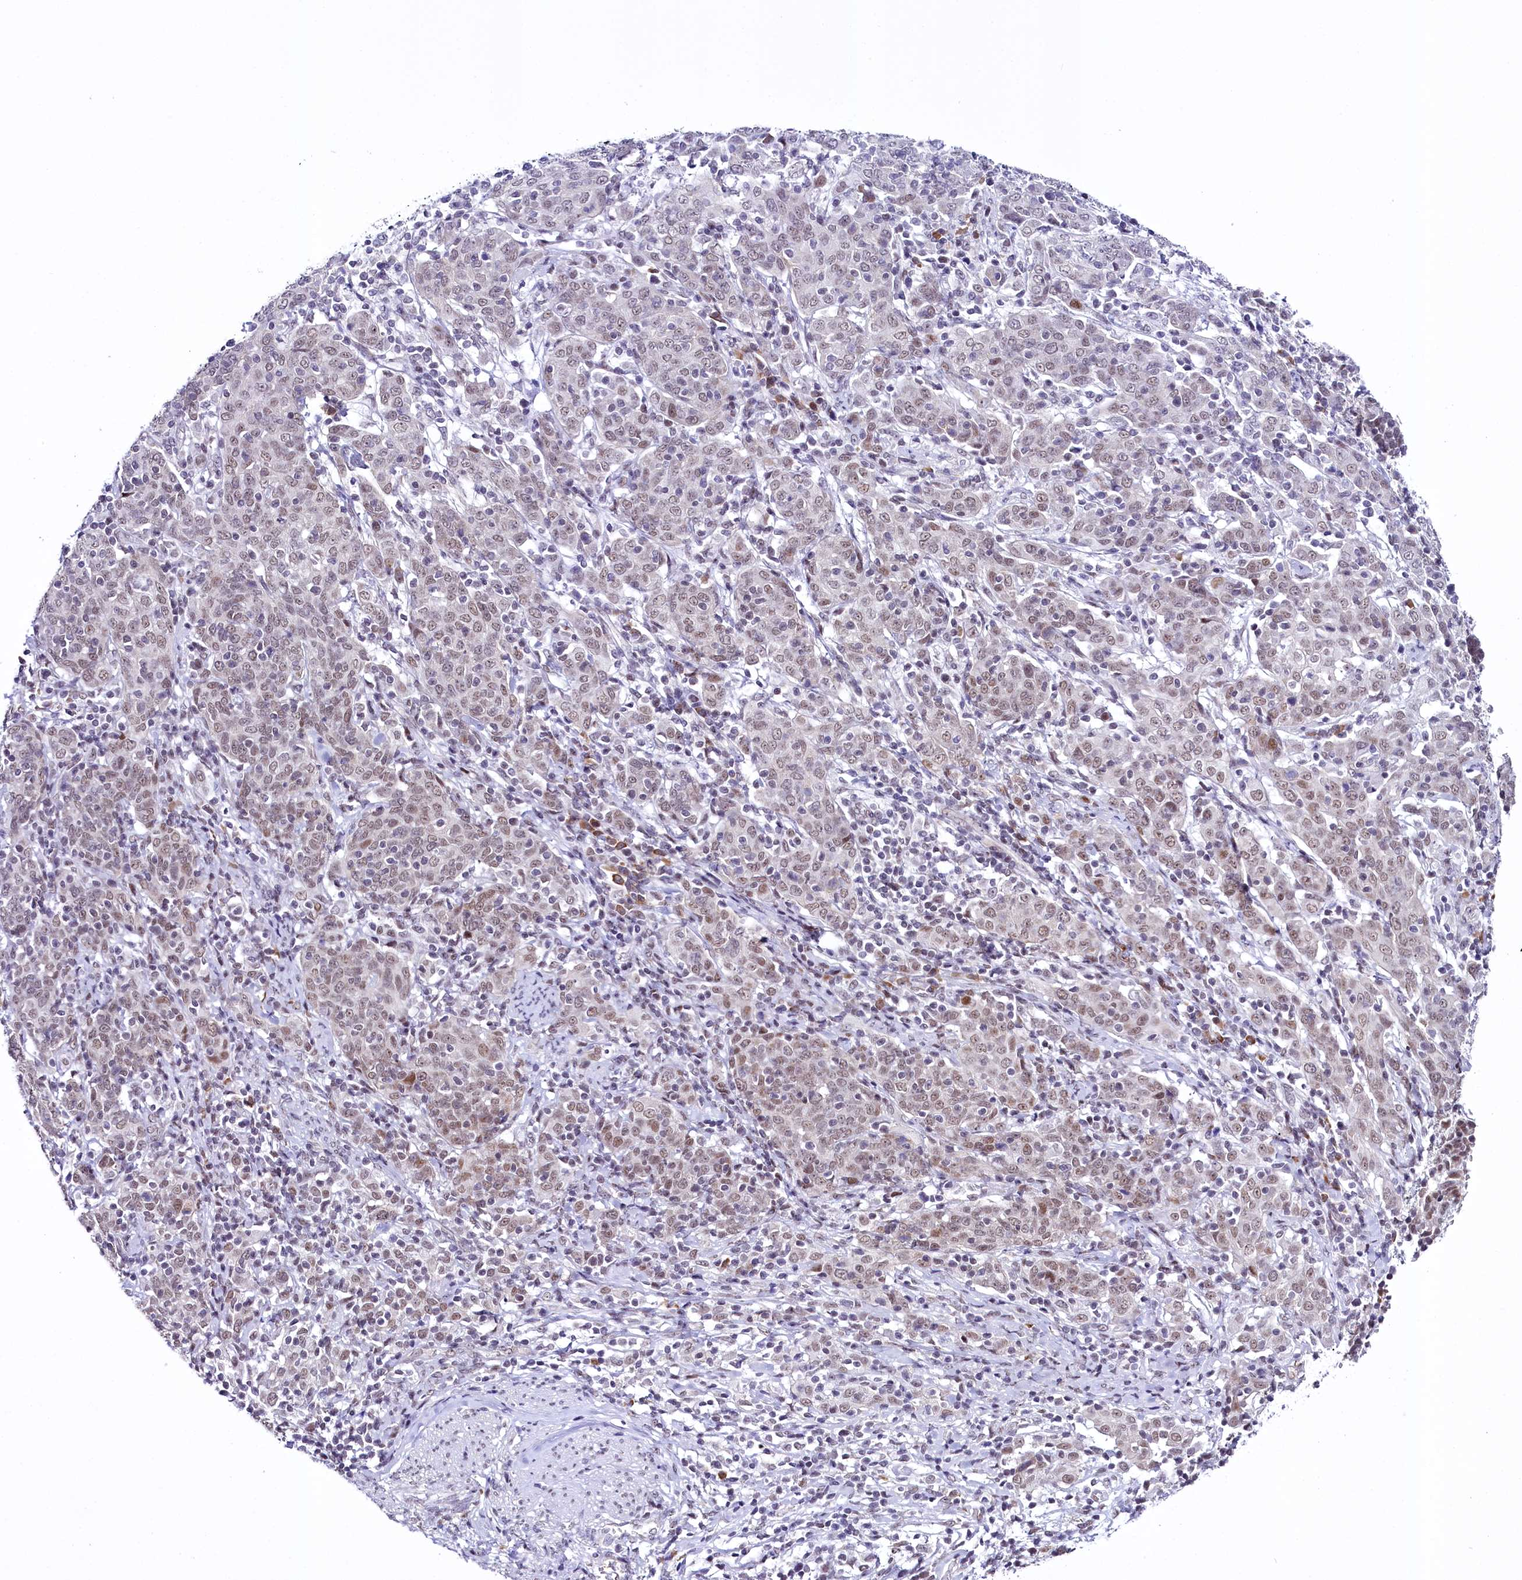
{"staining": {"intensity": "weak", "quantity": ">75%", "location": "nuclear"}, "tissue": "cervical cancer", "cell_type": "Tumor cells", "image_type": "cancer", "snomed": [{"axis": "morphology", "description": "Squamous cell carcinoma, NOS"}, {"axis": "topography", "description": "Cervix"}], "caption": "Squamous cell carcinoma (cervical) stained for a protein (brown) demonstrates weak nuclear positive expression in approximately >75% of tumor cells.", "gene": "SPATS2", "patient": {"sex": "female", "age": 67}}